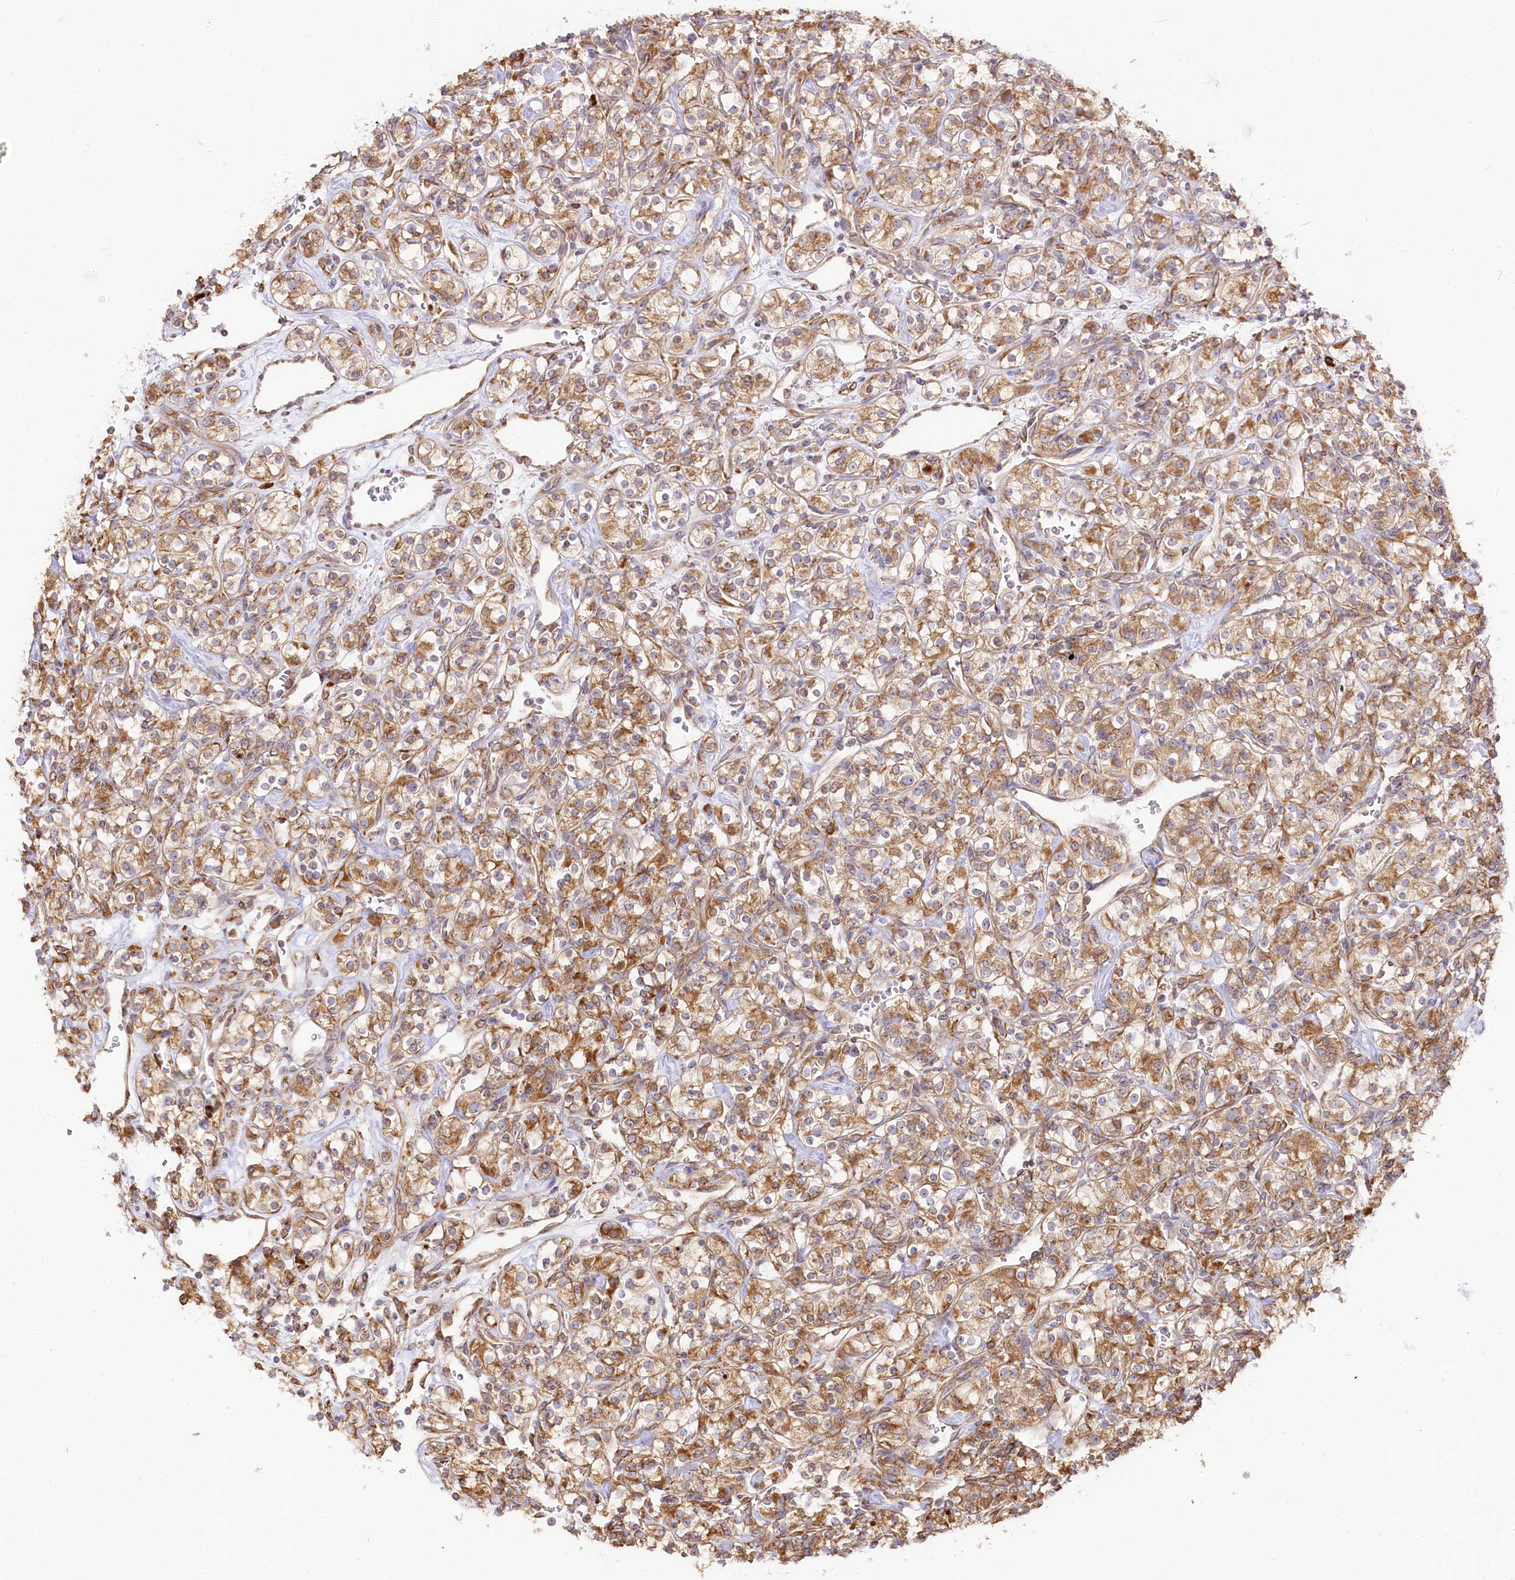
{"staining": {"intensity": "moderate", "quantity": ">75%", "location": "cytoplasmic/membranous"}, "tissue": "renal cancer", "cell_type": "Tumor cells", "image_type": "cancer", "snomed": [{"axis": "morphology", "description": "Adenocarcinoma, NOS"}, {"axis": "topography", "description": "Kidney"}], "caption": "IHC micrograph of neoplastic tissue: human adenocarcinoma (renal) stained using IHC exhibits medium levels of moderate protein expression localized specifically in the cytoplasmic/membranous of tumor cells, appearing as a cytoplasmic/membranous brown color.", "gene": "CNPY2", "patient": {"sex": "male", "age": 77}}